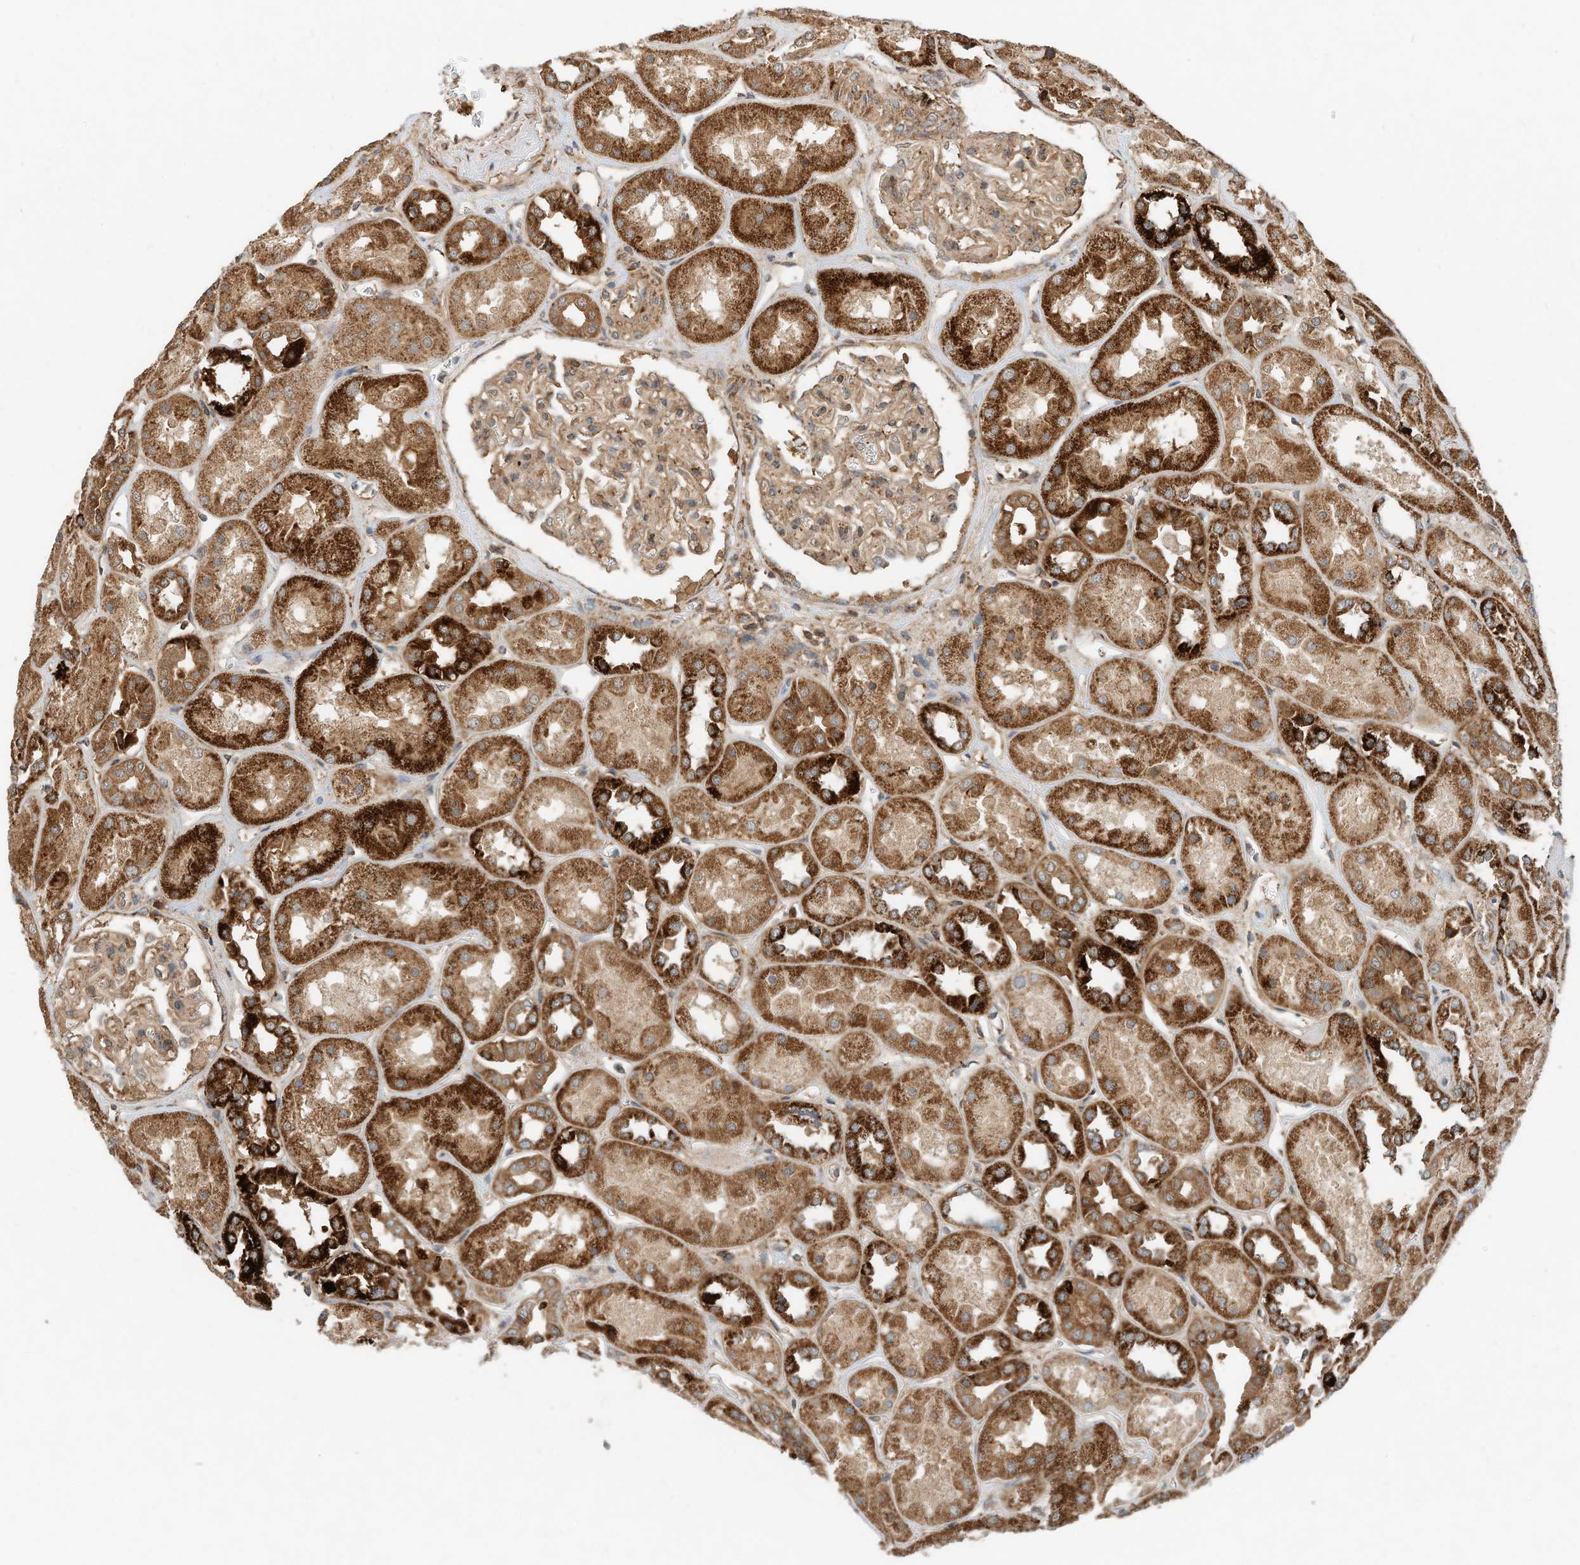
{"staining": {"intensity": "moderate", "quantity": ">75%", "location": "cytoplasmic/membranous"}, "tissue": "kidney", "cell_type": "Cells in glomeruli", "image_type": "normal", "snomed": [{"axis": "morphology", "description": "Normal tissue, NOS"}, {"axis": "topography", "description": "Kidney"}], "caption": "A photomicrograph showing moderate cytoplasmic/membranous expression in approximately >75% of cells in glomeruli in unremarkable kidney, as visualized by brown immunohistochemical staining.", "gene": "CPAMD8", "patient": {"sex": "male", "age": 70}}